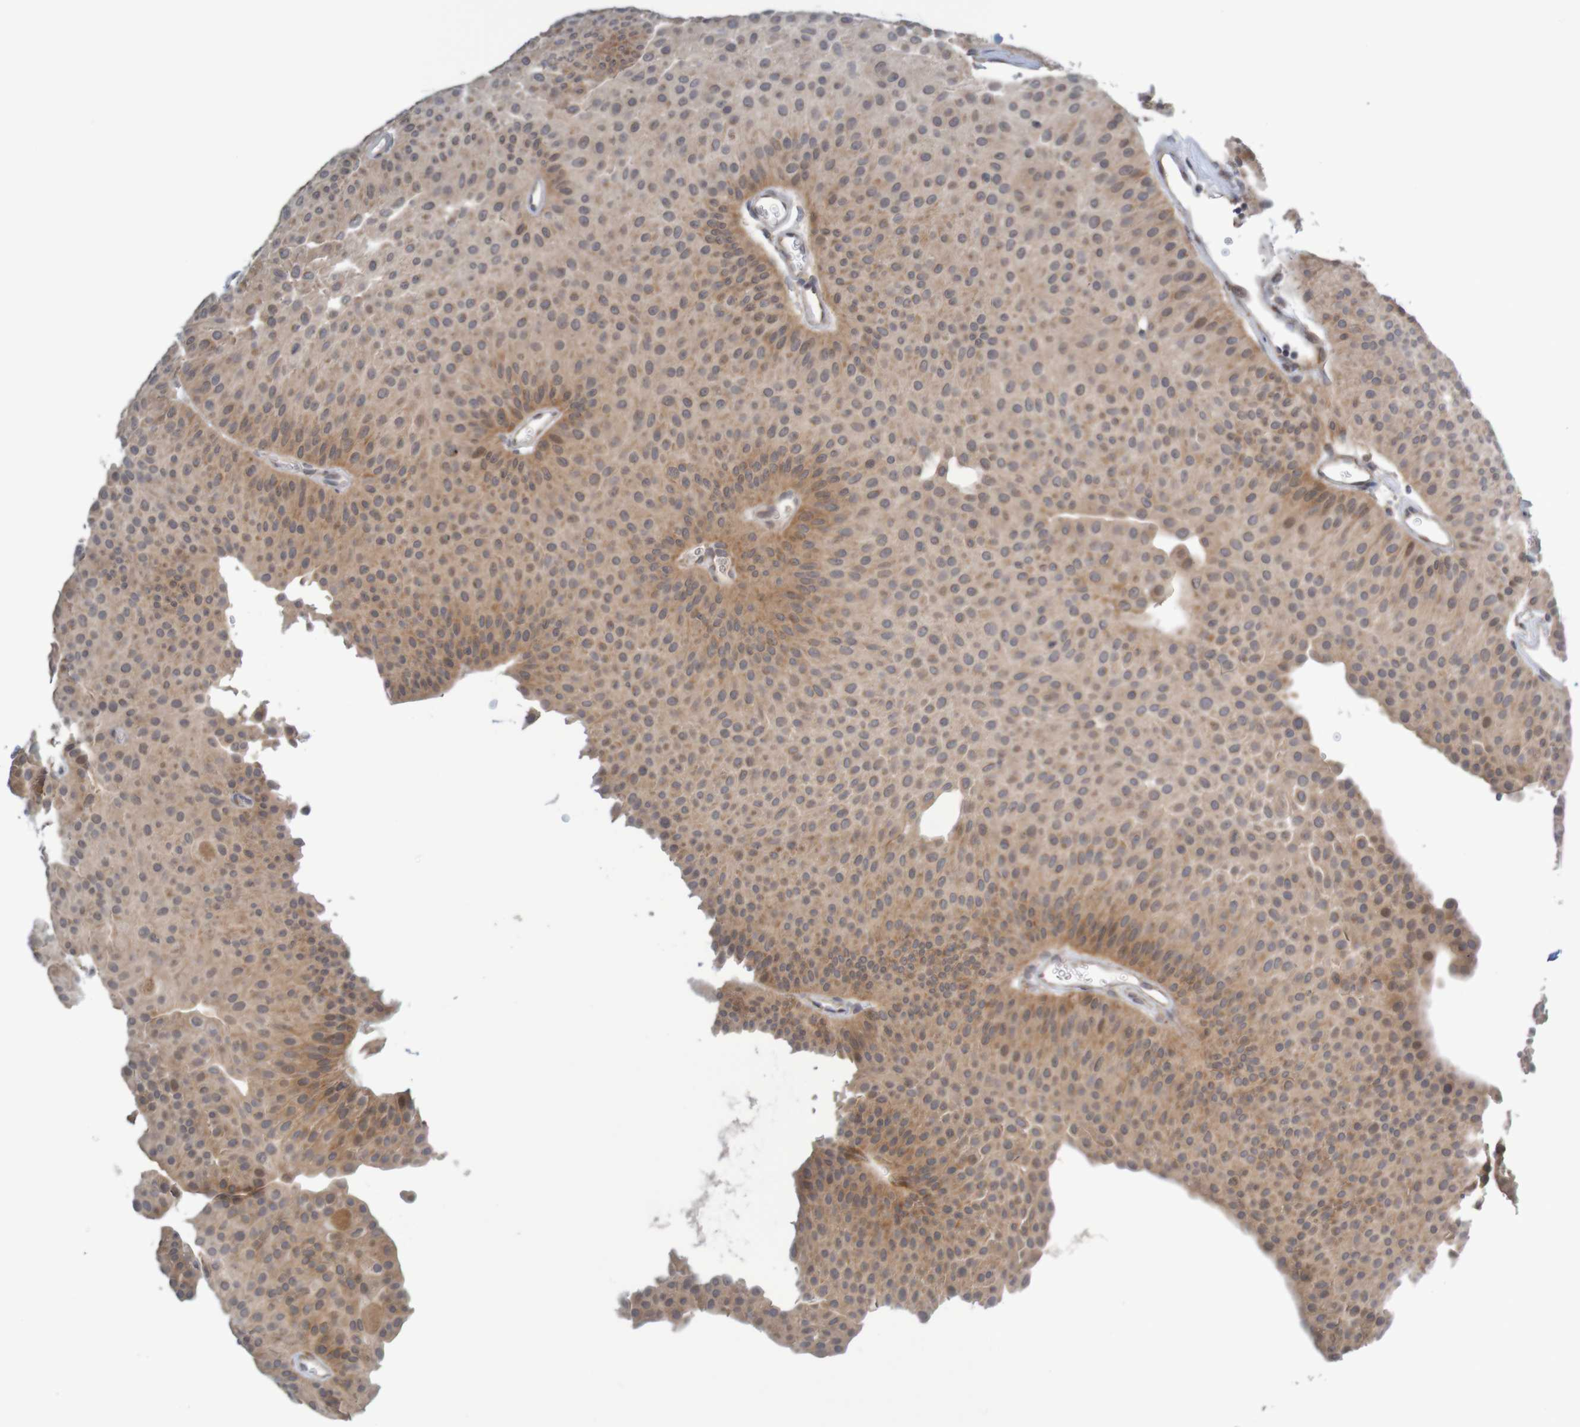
{"staining": {"intensity": "moderate", "quantity": "25%-75%", "location": "cytoplasmic/membranous"}, "tissue": "urothelial cancer", "cell_type": "Tumor cells", "image_type": "cancer", "snomed": [{"axis": "morphology", "description": "Urothelial carcinoma, Low grade"}, {"axis": "topography", "description": "Urinary bladder"}], "caption": "Immunohistochemistry (IHC) micrograph of neoplastic tissue: urothelial cancer stained using immunohistochemistry shows medium levels of moderate protein expression localized specifically in the cytoplasmic/membranous of tumor cells, appearing as a cytoplasmic/membranous brown color.", "gene": "ANKK1", "patient": {"sex": "female", "age": 60}}